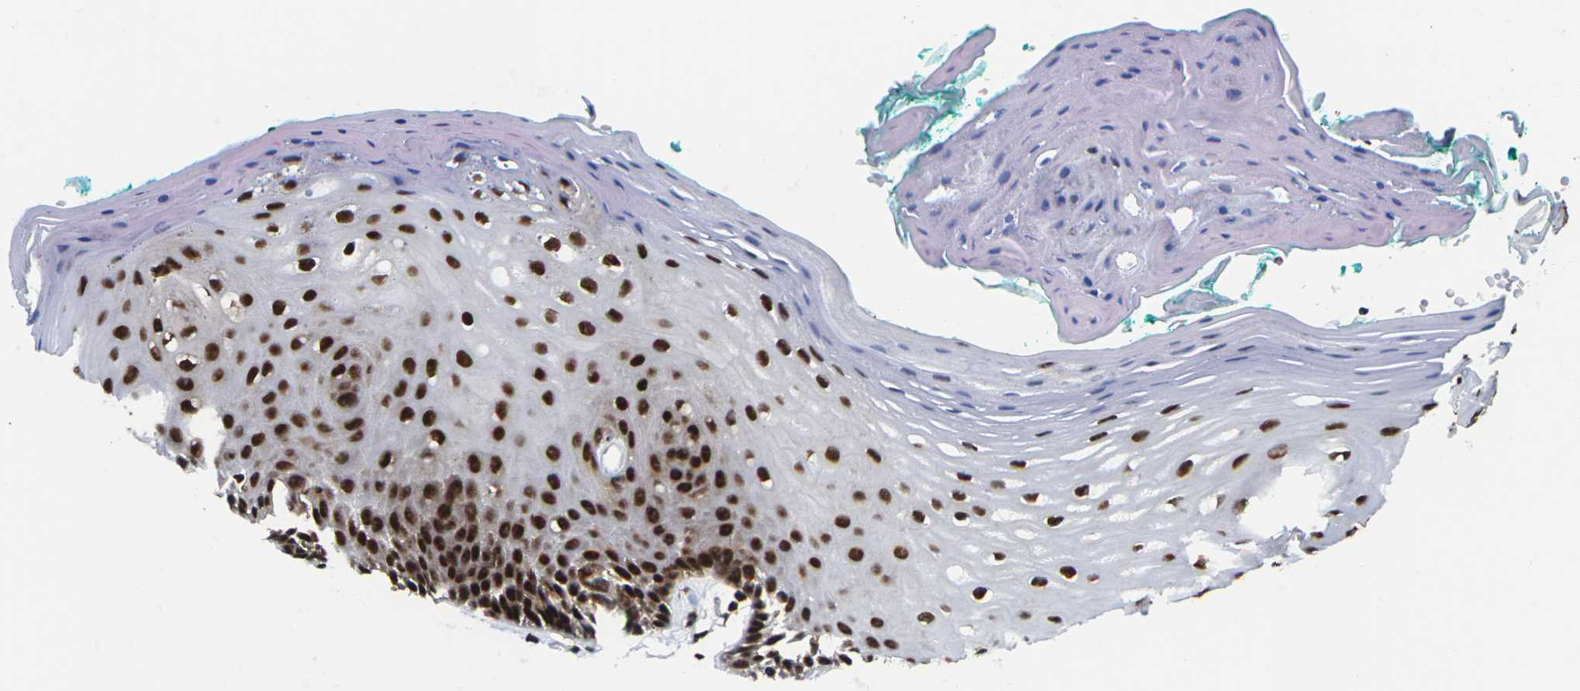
{"staining": {"intensity": "strong", "quantity": ">75%", "location": "nuclear"}, "tissue": "oral mucosa", "cell_type": "Squamous epithelial cells", "image_type": "normal", "snomed": [{"axis": "morphology", "description": "Normal tissue, NOS"}, {"axis": "topography", "description": "Skeletal muscle"}, {"axis": "topography", "description": "Oral tissue"}, {"axis": "topography", "description": "Peripheral nerve tissue"}], "caption": "Unremarkable oral mucosa was stained to show a protein in brown. There is high levels of strong nuclear positivity in about >75% of squamous epithelial cells.", "gene": "MAGOH", "patient": {"sex": "female", "age": 84}}